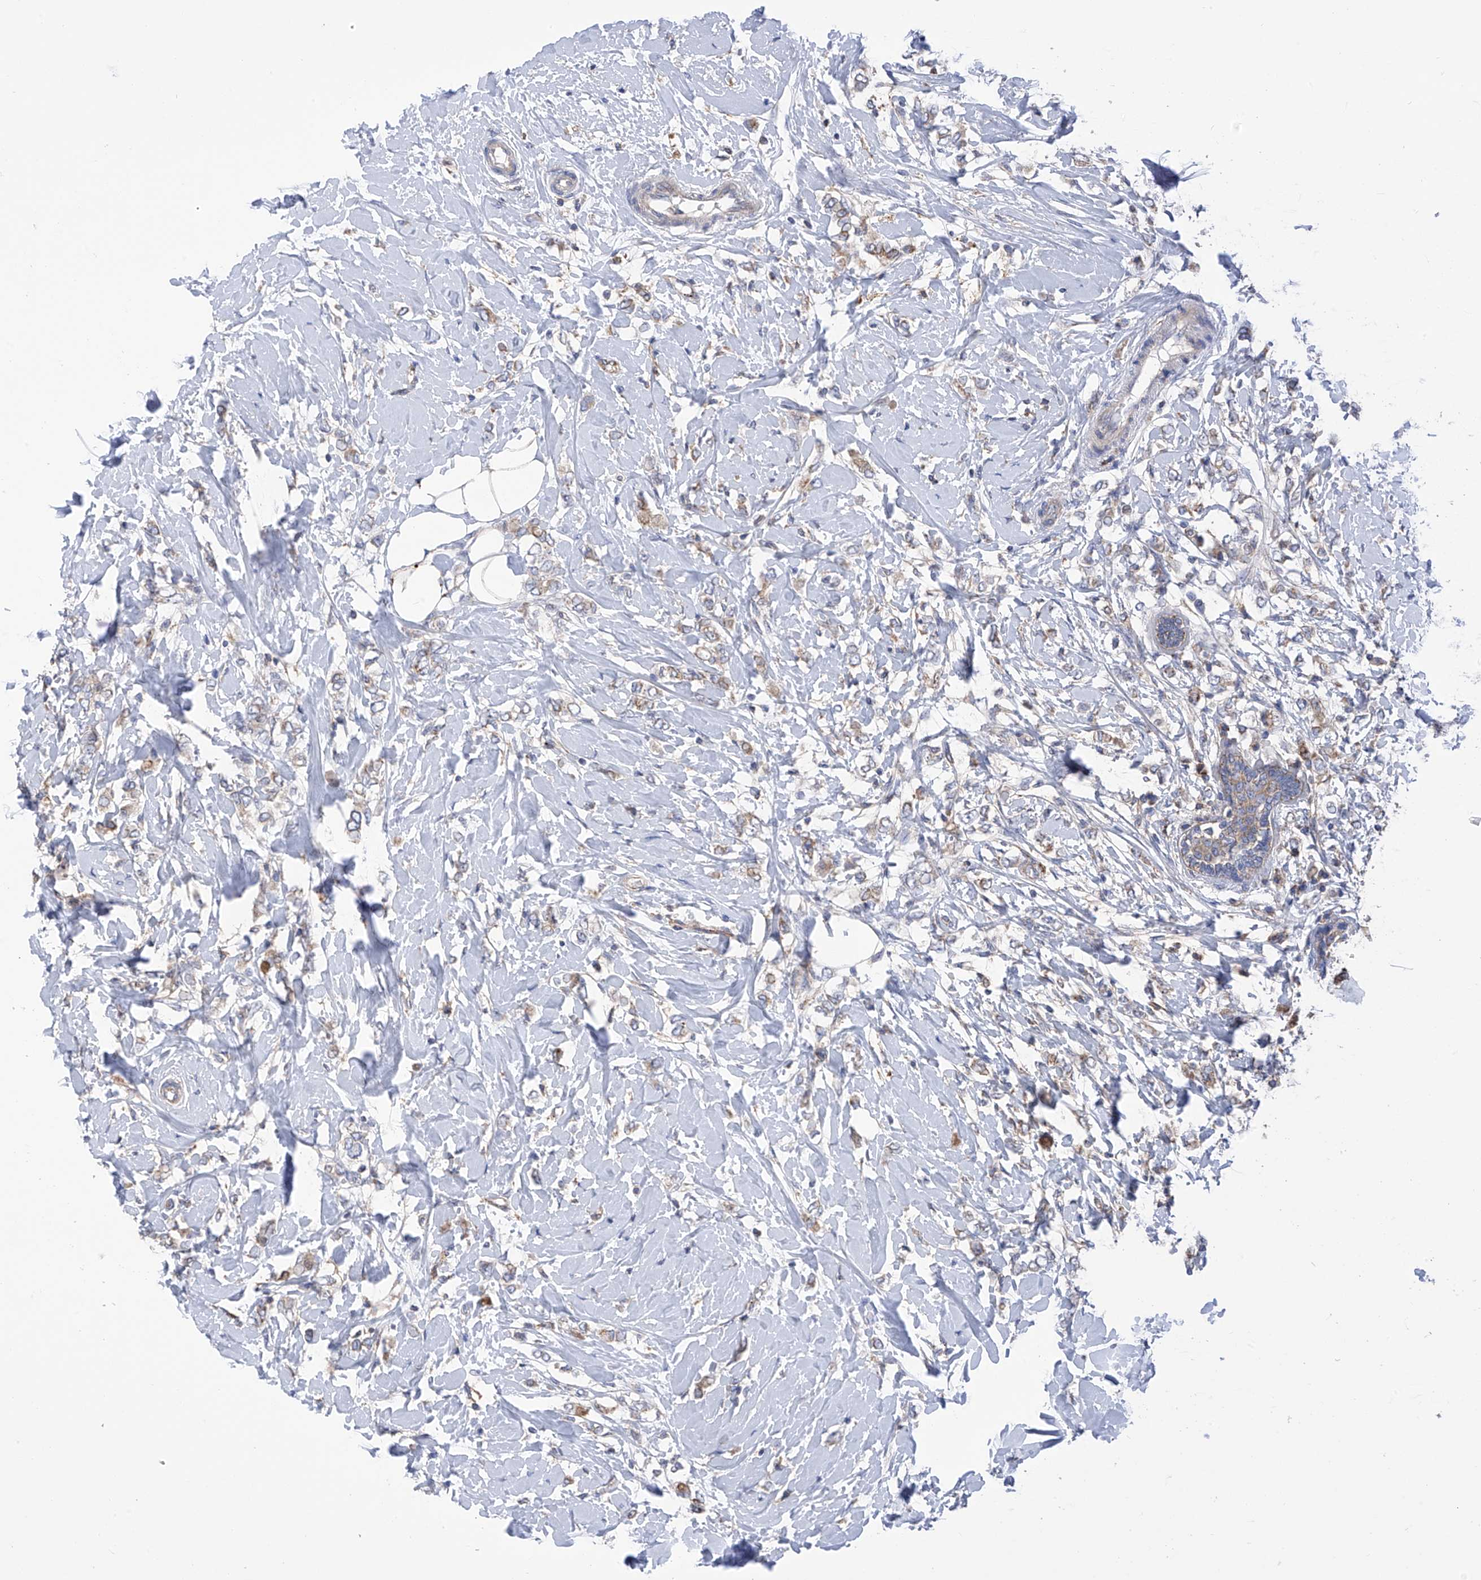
{"staining": {"intensity": "weak", "quantity": "25%-75%", "location": "cytoplasmic/membranous"}, "tissue": "breast cancer", "cell_type": "Tumor cells", "image_type": "cancer", "snomed": [{"axis": "morphology", "description": "Normal tissue, NOS"}, {"axis": "morphology", "description": "Lobular carcinoma"}, {"axis": "topography", "description": "Breast"}], "caption": "Immunohistochemistry micrograph of neoplastic tissue: breast lobular carcinoma stained using immunohistochemistry (IHC) displays low levels of weak protein expression localized specifically in the cytoplasmic/membranous of tumor cells, appearing as a cytoplasmic/membranous brown color.", "gene": "P2RX7", "patient": {"sex": "female", "age": 47}}